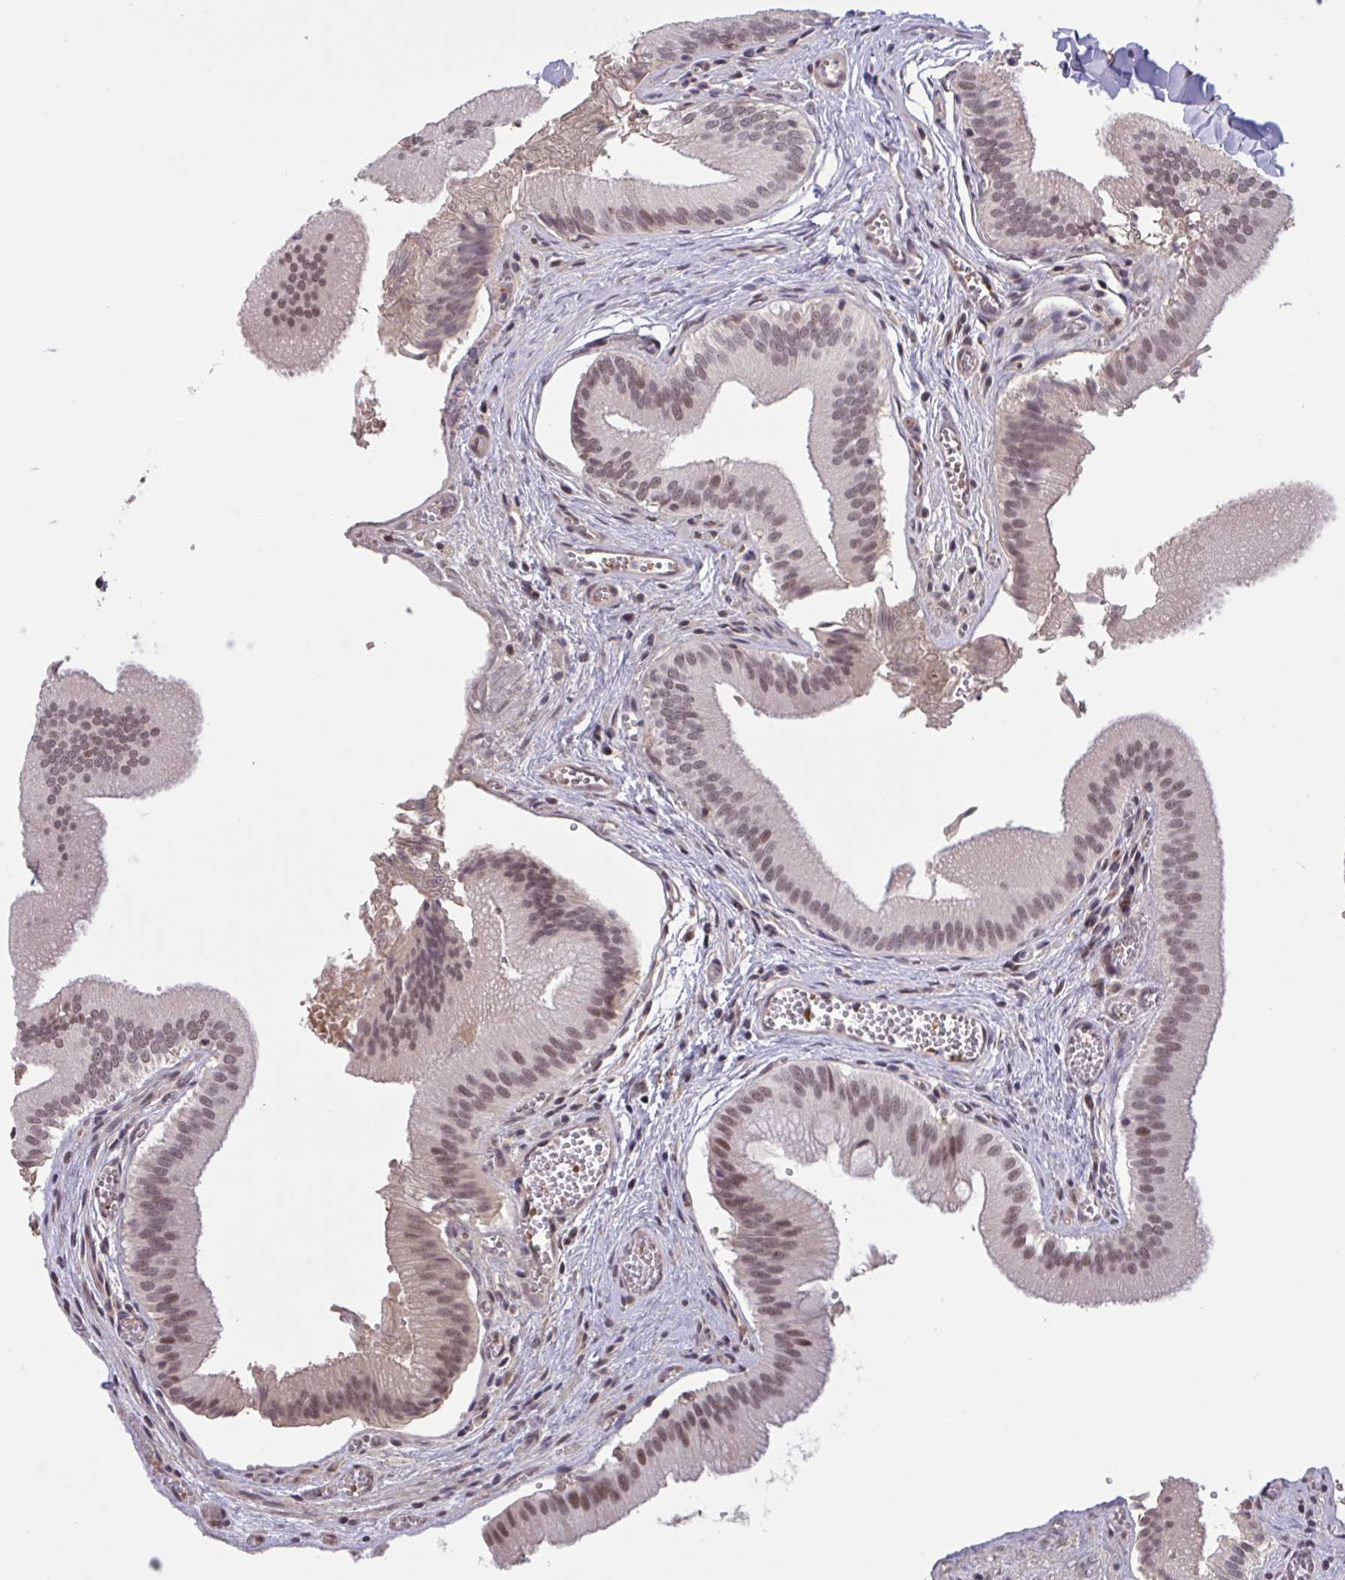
{"staining": {"intensity": "moderate", "quantity": ">75%", "location": "nuclear"}, "tissue": "gallbladder", "cell_type": "Glandular cells", "image_type": "normal", "snomed": [{"axis": "morphology", "description": "Normal tissue, NOS"}, {"axis": "topography", "description": "Gallbladder"}], "caption": "Immunohistochemical staining of unremarkable gallbladder displays medium levels of moderate nuclear positivity in about >75% of glandular cells. The protein of interest is stained brown, and the nuclei are stained in blue (DAB IHC with brightfield microscopy, high magnification).", "gene": "ZNF414", "patient": {"sex": "male", "age": 17}}